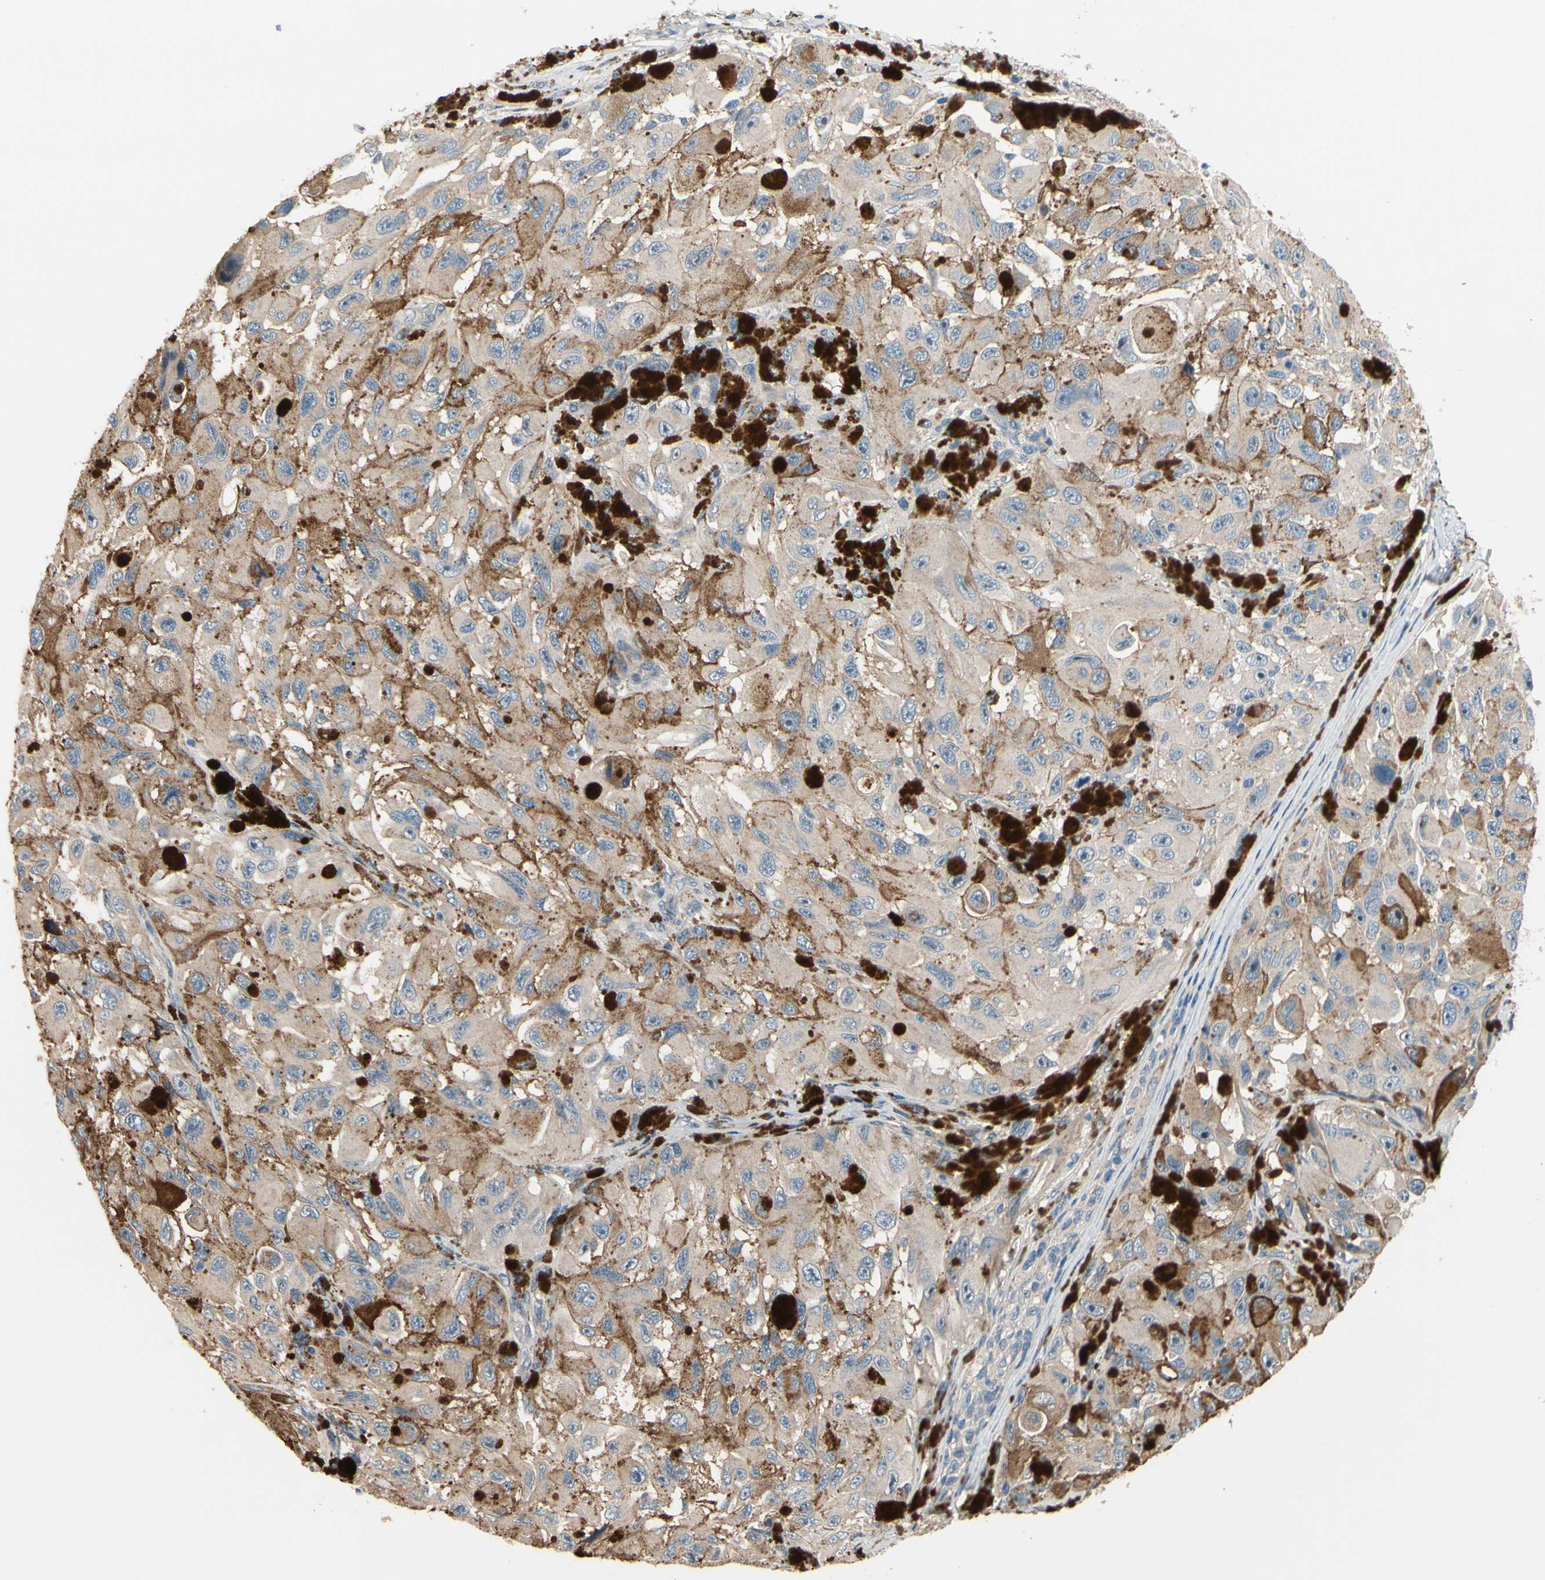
{"staining": {"intensity": "weak", "quantity": "<25%", "location": "cytoplasmic/membranous"}, "tissue": "melanoma", "cell_type": "Tumor cells", "image_type": "cancer", "snomed": [{"axis": "morphology", "description": "Malignant melanoma, NOS"}, {"axis": "topography", "description": "Skin"}], "caption": "This is an immunohistochemistry (IHC) histopathology image of human malignant melanoma. There is no positivity in tumor cells.", "gene": "SIGLEC5", "patient": {"sex": "female", "age": 73}}